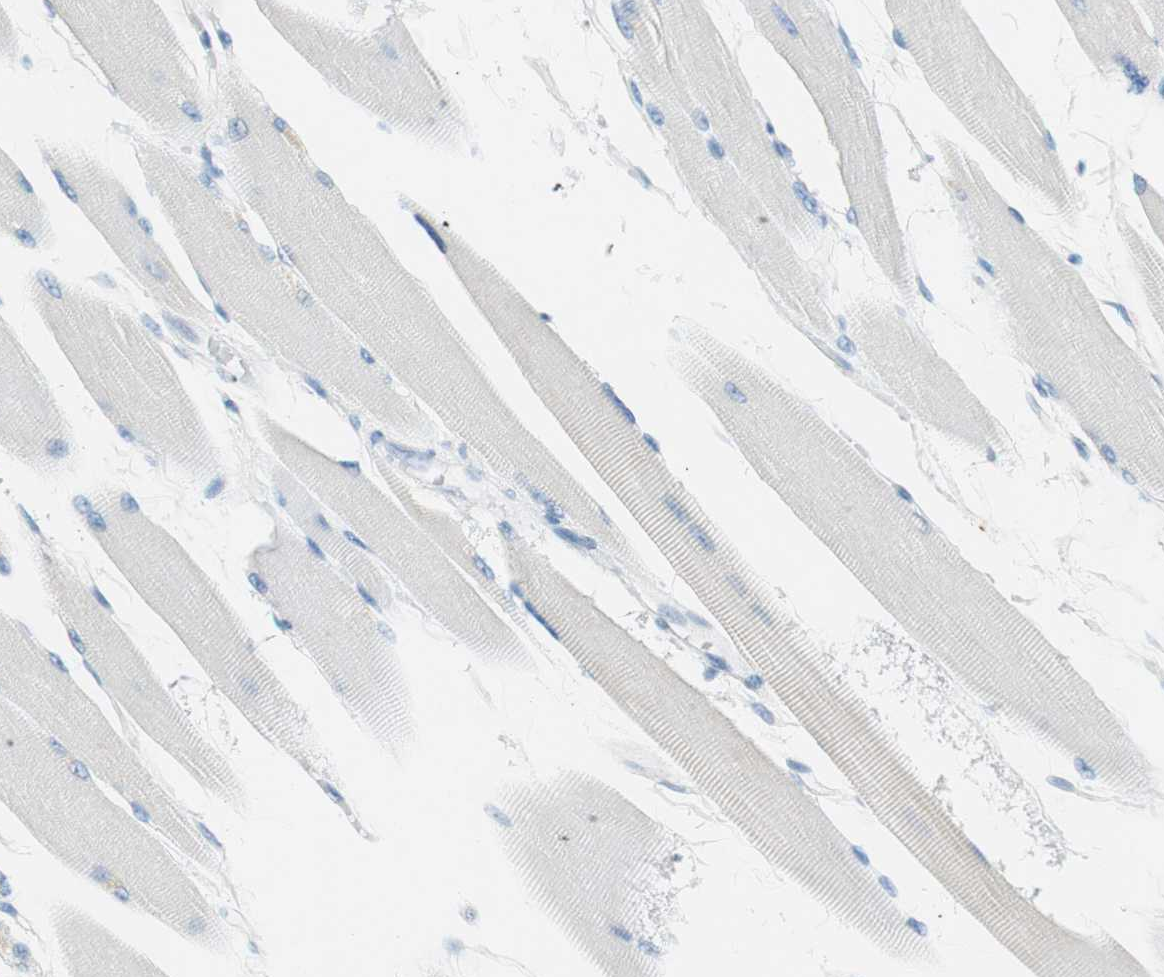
{"staining": {"intensity": "negative", "quantity": "none", "location": "none"}, "tissue": "skeletal muscle", "cell_type": "Myocytes", "image_type": "normal", "snomed": [{"axis": "morphology", "description": "Normal tissue, NOS"}, {"axis": "topography", "description": "Skeletal muscle"}, {"axis": "topography", "description": "Peripheral nerve tissue"}], "caption": "Immunohistochemical staining of normal human skeletal muscle reveals no significant staining in myocytes. (DAB (3,3'-diaminobenzidine) immunohistochemistry (IHC) with hematoxylin counter stain).", "gene": "TNFRSF13C", "patient": {"sex": "female", "age": 84}}